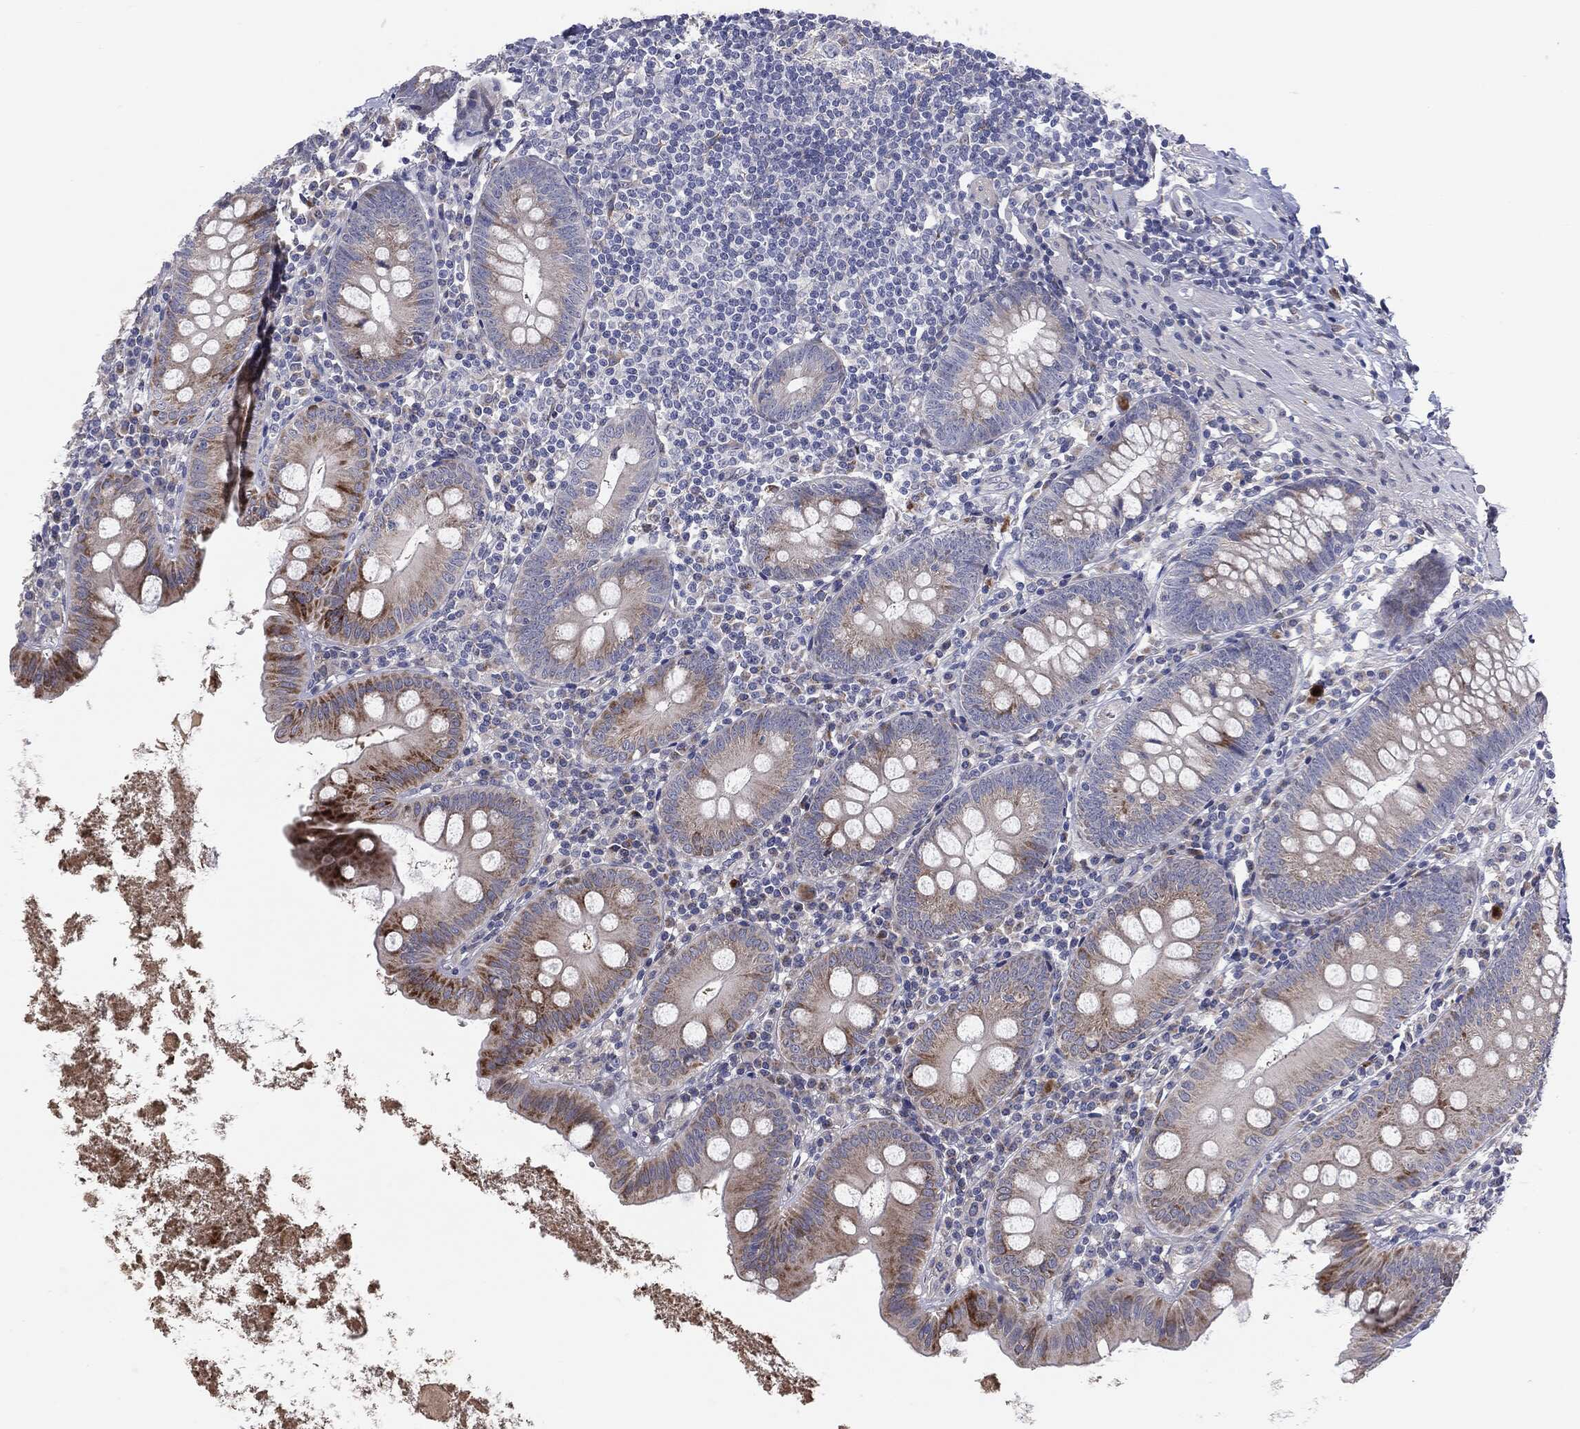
{"staining": {"intensity": "strong", "quantity": "<25%", "location": "cytoplasmic/membranous"}, "tissue": "appendix", "cell_type": "Glandular cells", "image_type": "normal", "snomed": [{"axis": "morphology", "description": "Normal tissue, NOS"}, {"axis": "topography", "description": "Appendix"}], "caption": "DAB (3,3'-diaminobenzidine) immunohistochemical staining of normal appendix displays strong cytoplasmic/membranous protein staining in approximately <25% of glandular cells. (brown staining indicates protein expression, while blue staining denotes nuclei).", "gene": "KRT5", "patient": {"sex": "female", "age": 82}}